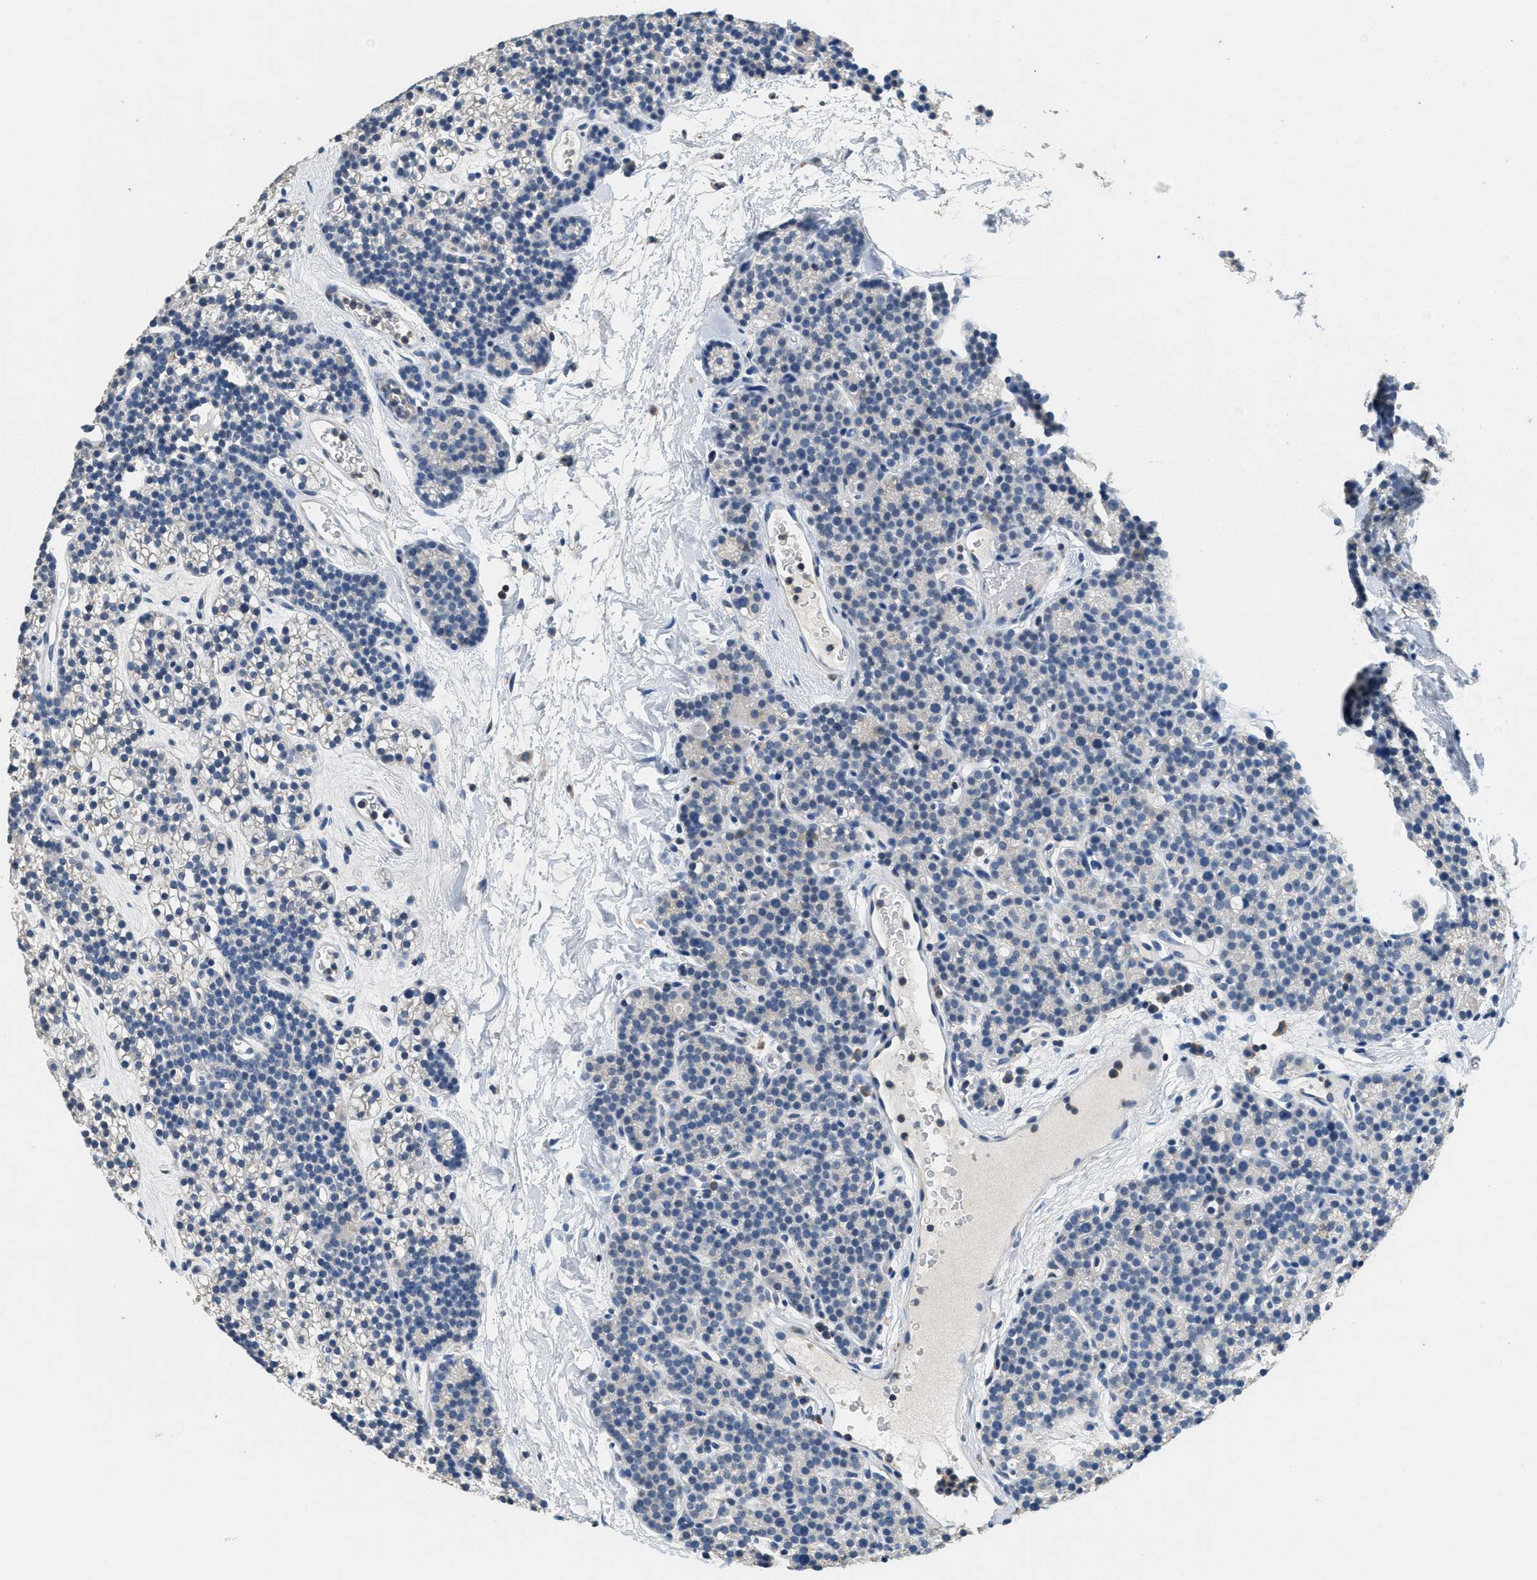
{"staining": {"intensity": "negative", "quantity": "none", "location": "none"}, "tissue": "parathyroid gland", "cell_type": "Glandular cells", "image_type": "normal", "snomed": [{"axis": "morphology", "description": "Normal tissue, NOS"}, {"axis": "morphology", "description": "Adenoma, NOS"}, {"axis": "topography", "description": "Parathyroid gland"}], "caption": "The immunohistochemistry (IHC) micrograph has no significant expression in glandular cells of parathyroid gland. (DAB (3,3'-diaminobenzidine) IHC visualized using brightfield microscopy, high magnification).", "gene": "DGKE", "patient": {"sex": "female", "age": 54}}